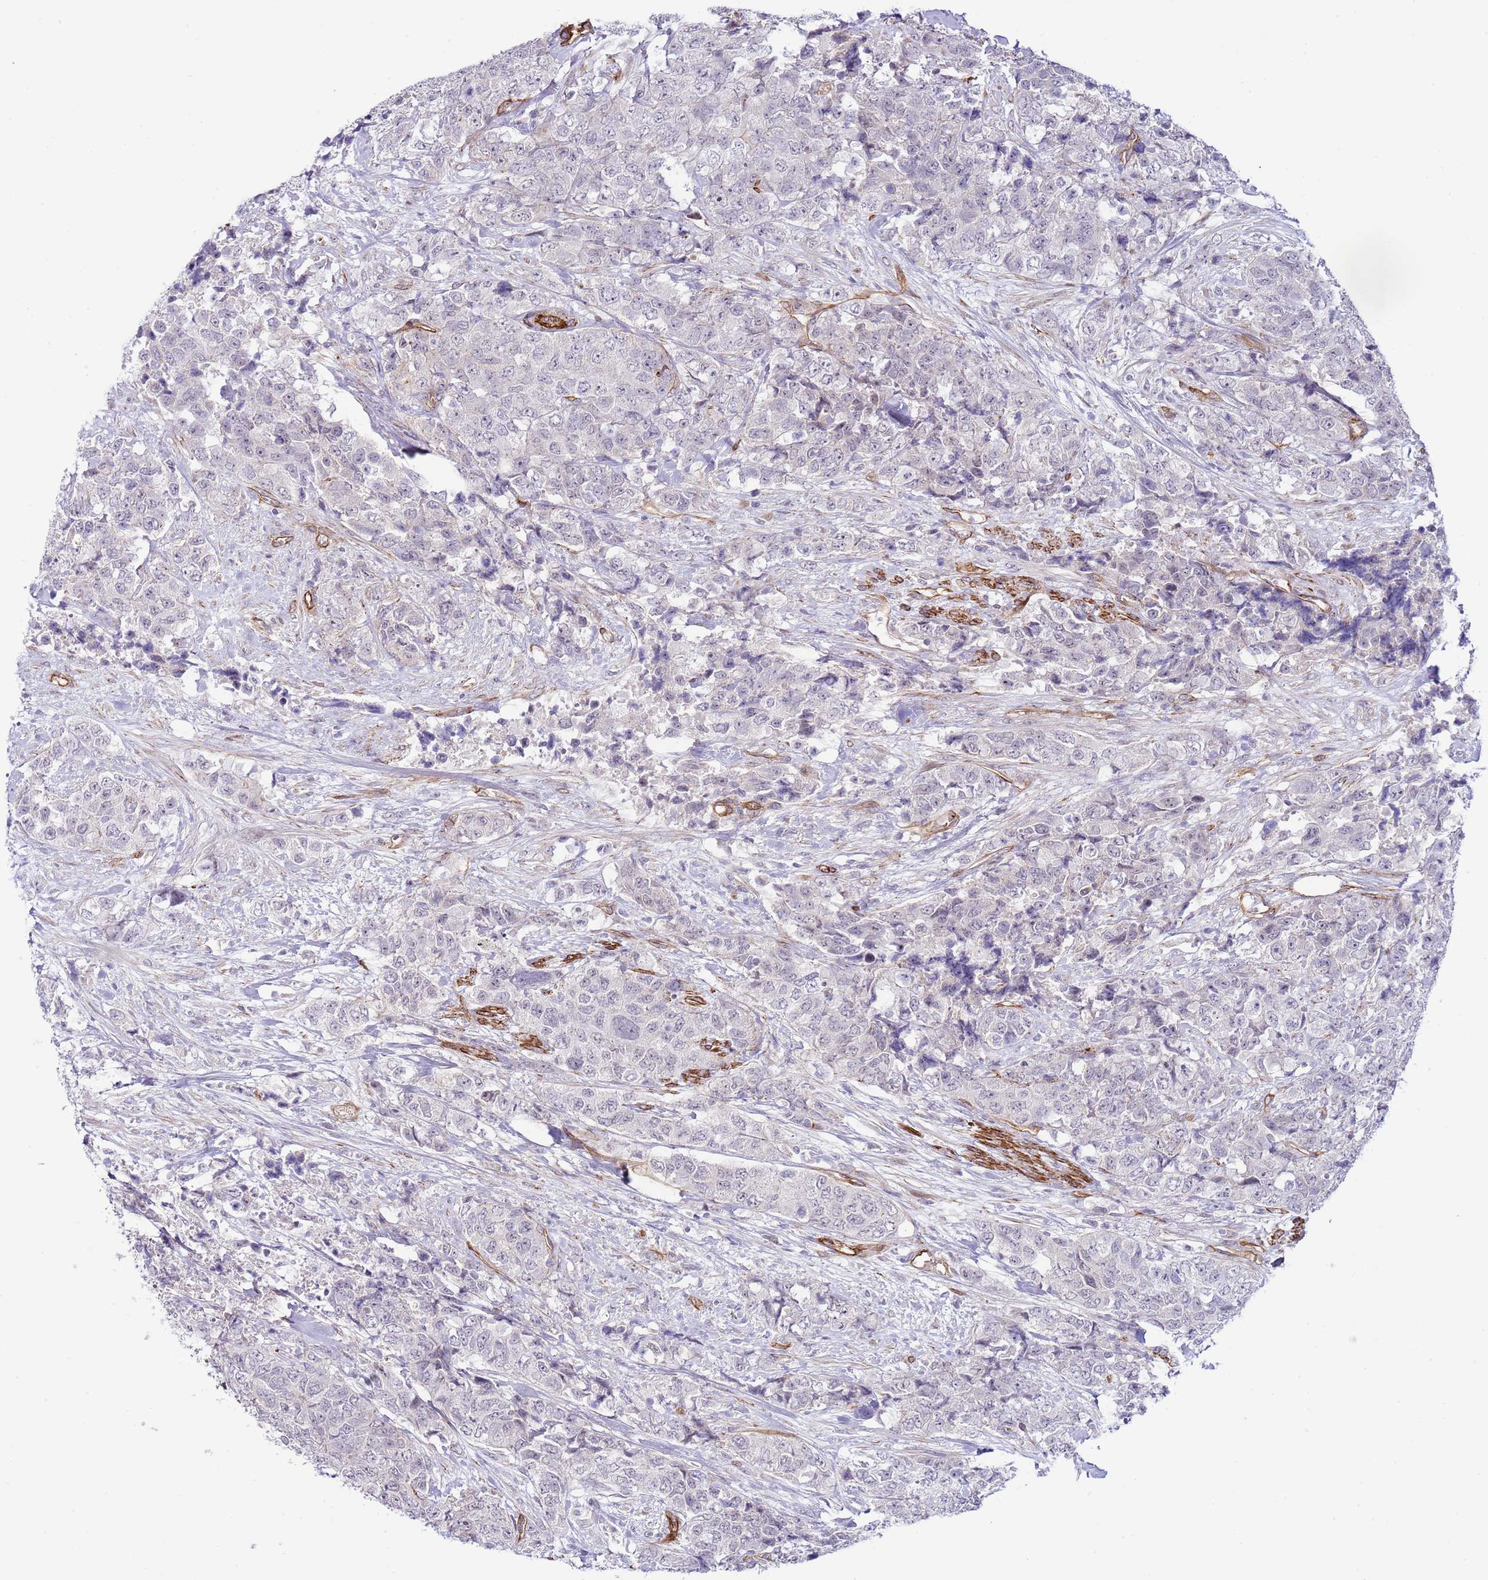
{"staining": {"intensity": "negative", "quantity": "none", "location": "none"}, "tissue": "urothelial cancer", "cell_type": "Tumor cells", "image_type": "cancer", "snomed": [{"axis": "morphology", "description": "Urothelial carcinoma, High grade"}, {"axis": "topography", "description": "Urinary bladder"}], "caption": "High-grade urothelial carcinoma stained for a protein using immunohistochemistry (IHC) displays no staining tumor cells.", "gene": "NEK3", "patient": {"sex": "female", "age": 78}}